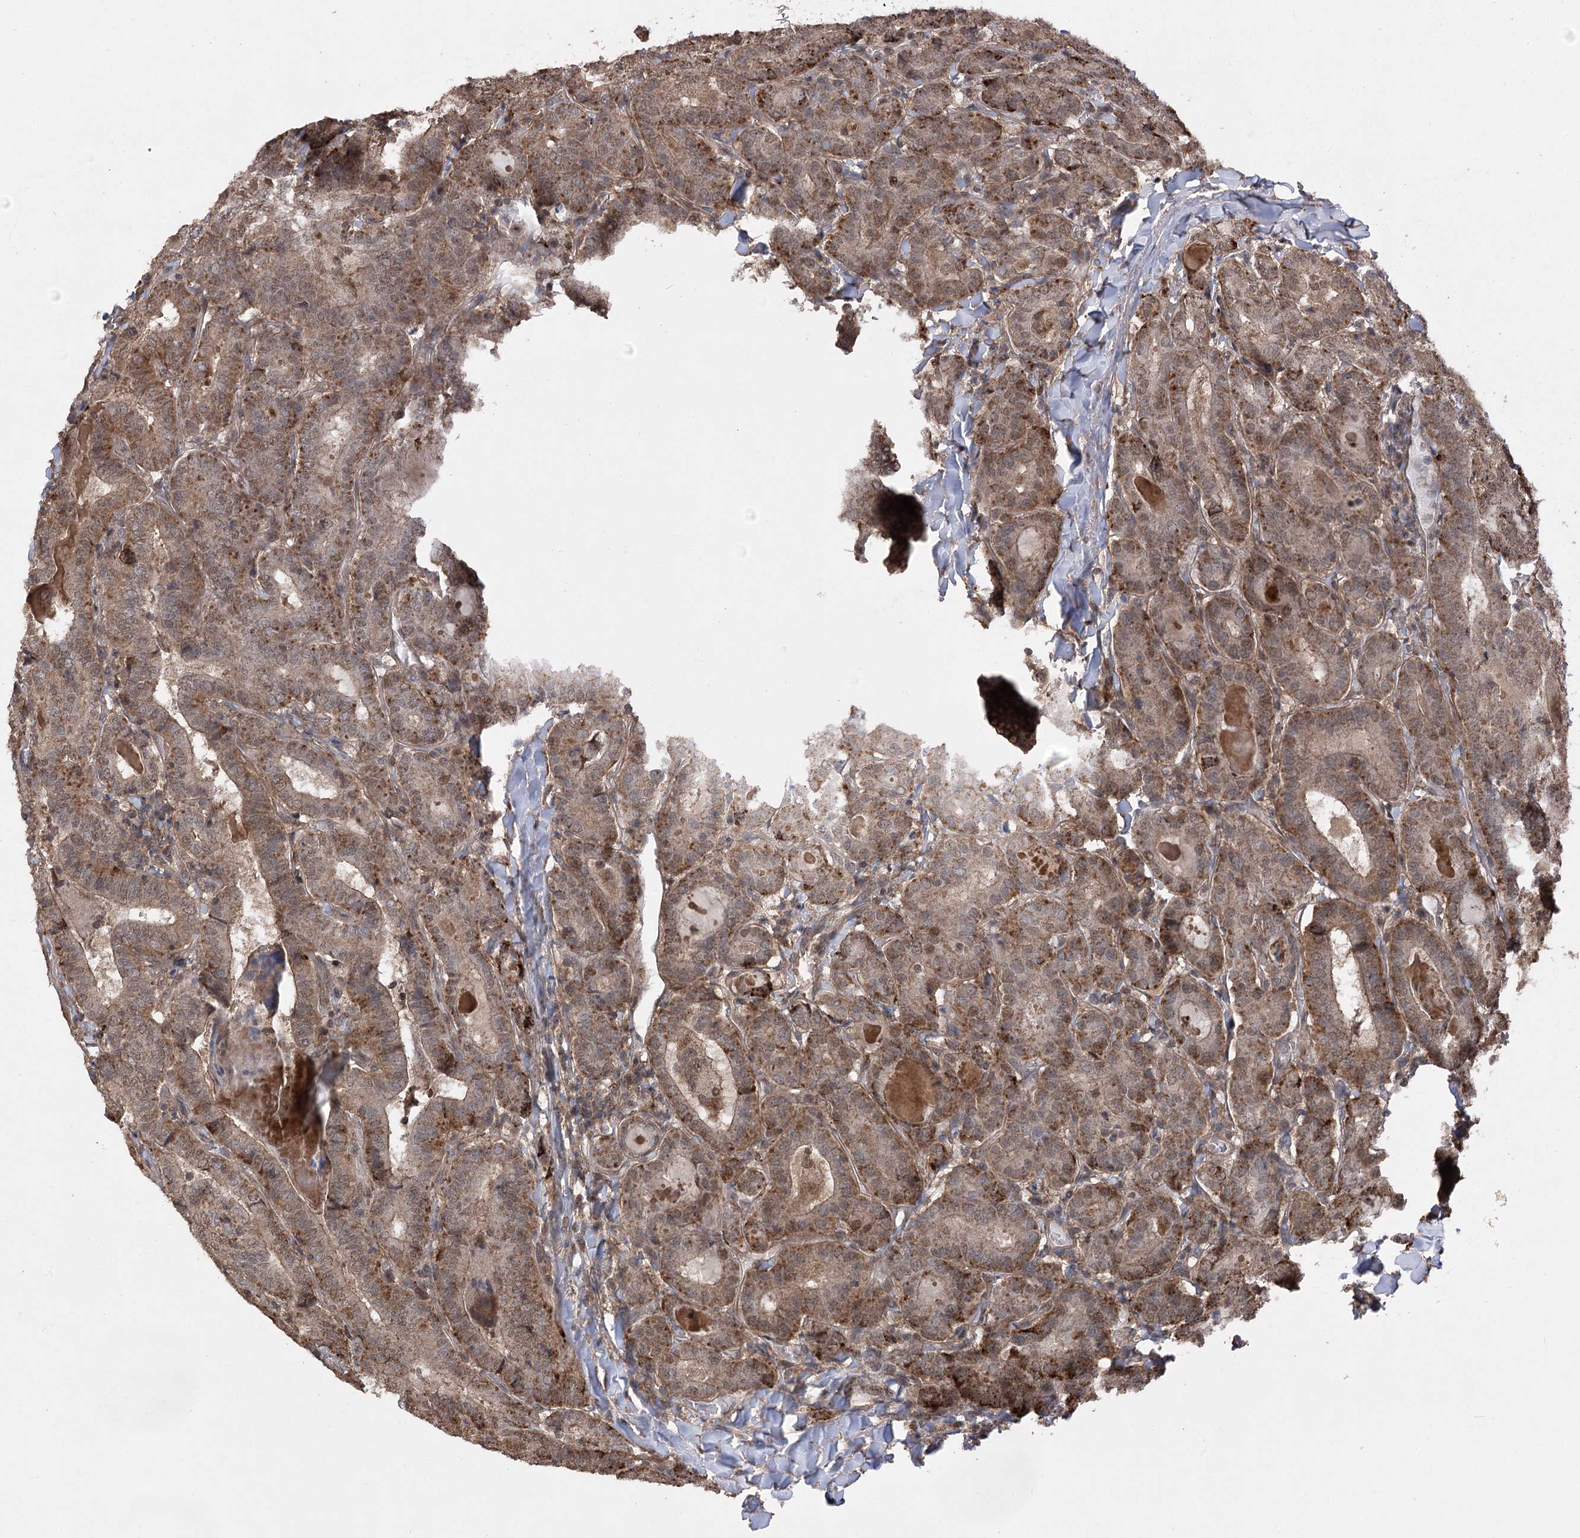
{"staining": {"intensity": "moderate", "quantity": ">75%", "location": "cytoplasmic/membranous,nuclear"}, "tissue": "thyroid cancer", "cell_type": "Tumor cells", "image_type": "cancer", "snomed": [{"axis": "morphology", "description": "Papillary adenocarcinoma, NOS"}, {"axis": "topography", "description": "Thyroid gland"}], "caption": "Brown immunohistochemical staining in thyroid cancer shows moderate cytoplasmic/membranous and nuclear staining in approximately >75% of tumor cells.", "gene": "TENM2", "patient": {"sex": "female", "age": 72}}